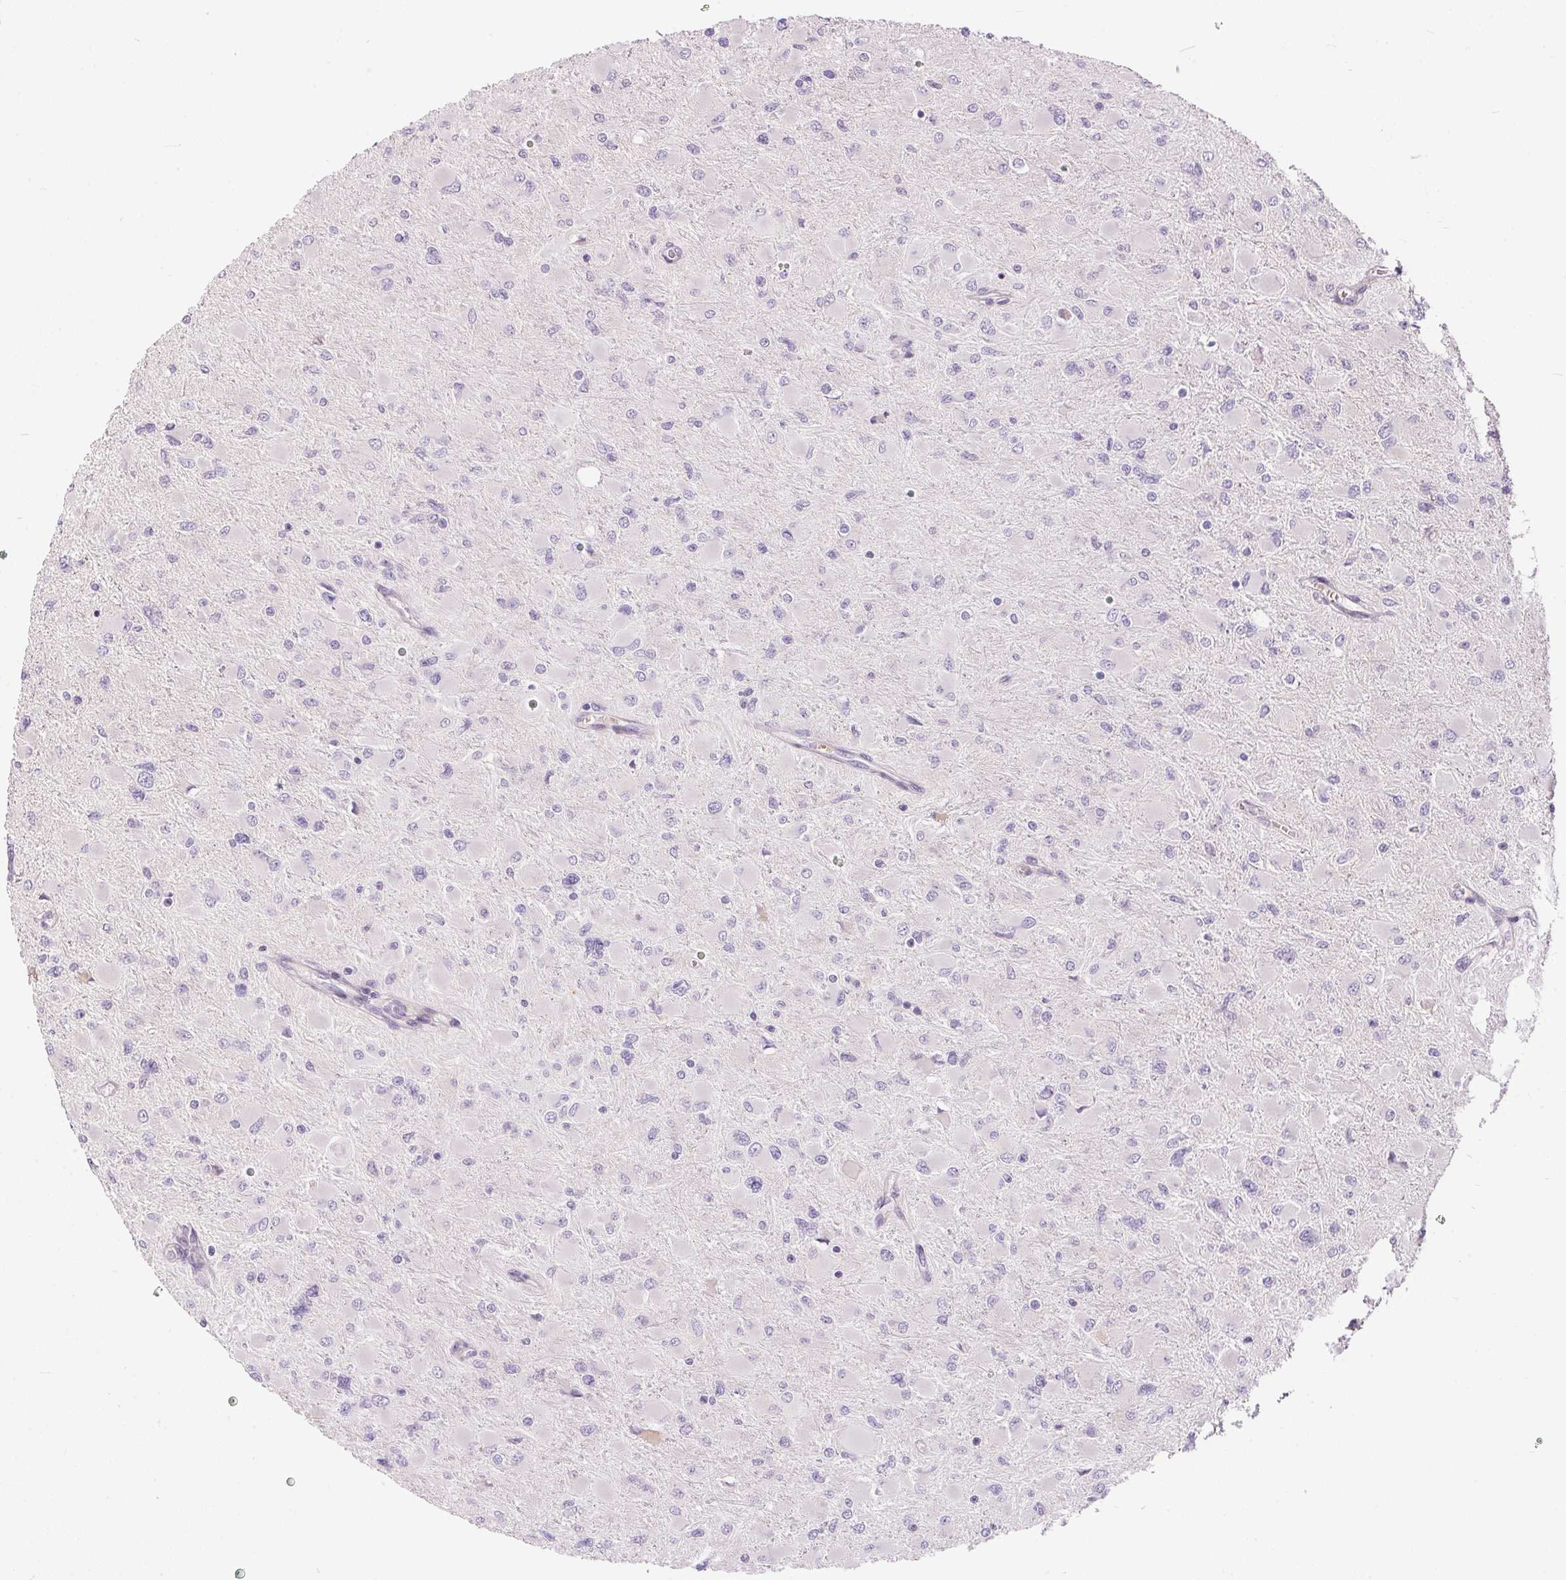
{"staining": {"intensity": "negative", "quantity": "none", "location": "none"}, "tissue": "glioma", "cell_type": "Tumor cells", "image_type": "cancer", "snomed": [{"axis": "morphology", "description": "Glioma, malignant, High grade"}, {"axis": "topography", "description": "Cerebral cortex"}], "caption": "High magnification brightfield microscopy of glioma stained with DAB (3,3'-diaminobenzidine) (brown) and counterstained with hematoxylin (blue): tumor cells show no significant positivity. (DAB IHC visualized using brightfield microscopy, high magnification).", "gene": "UNC13B", "patient": {"sex": "female", "age": 36}}